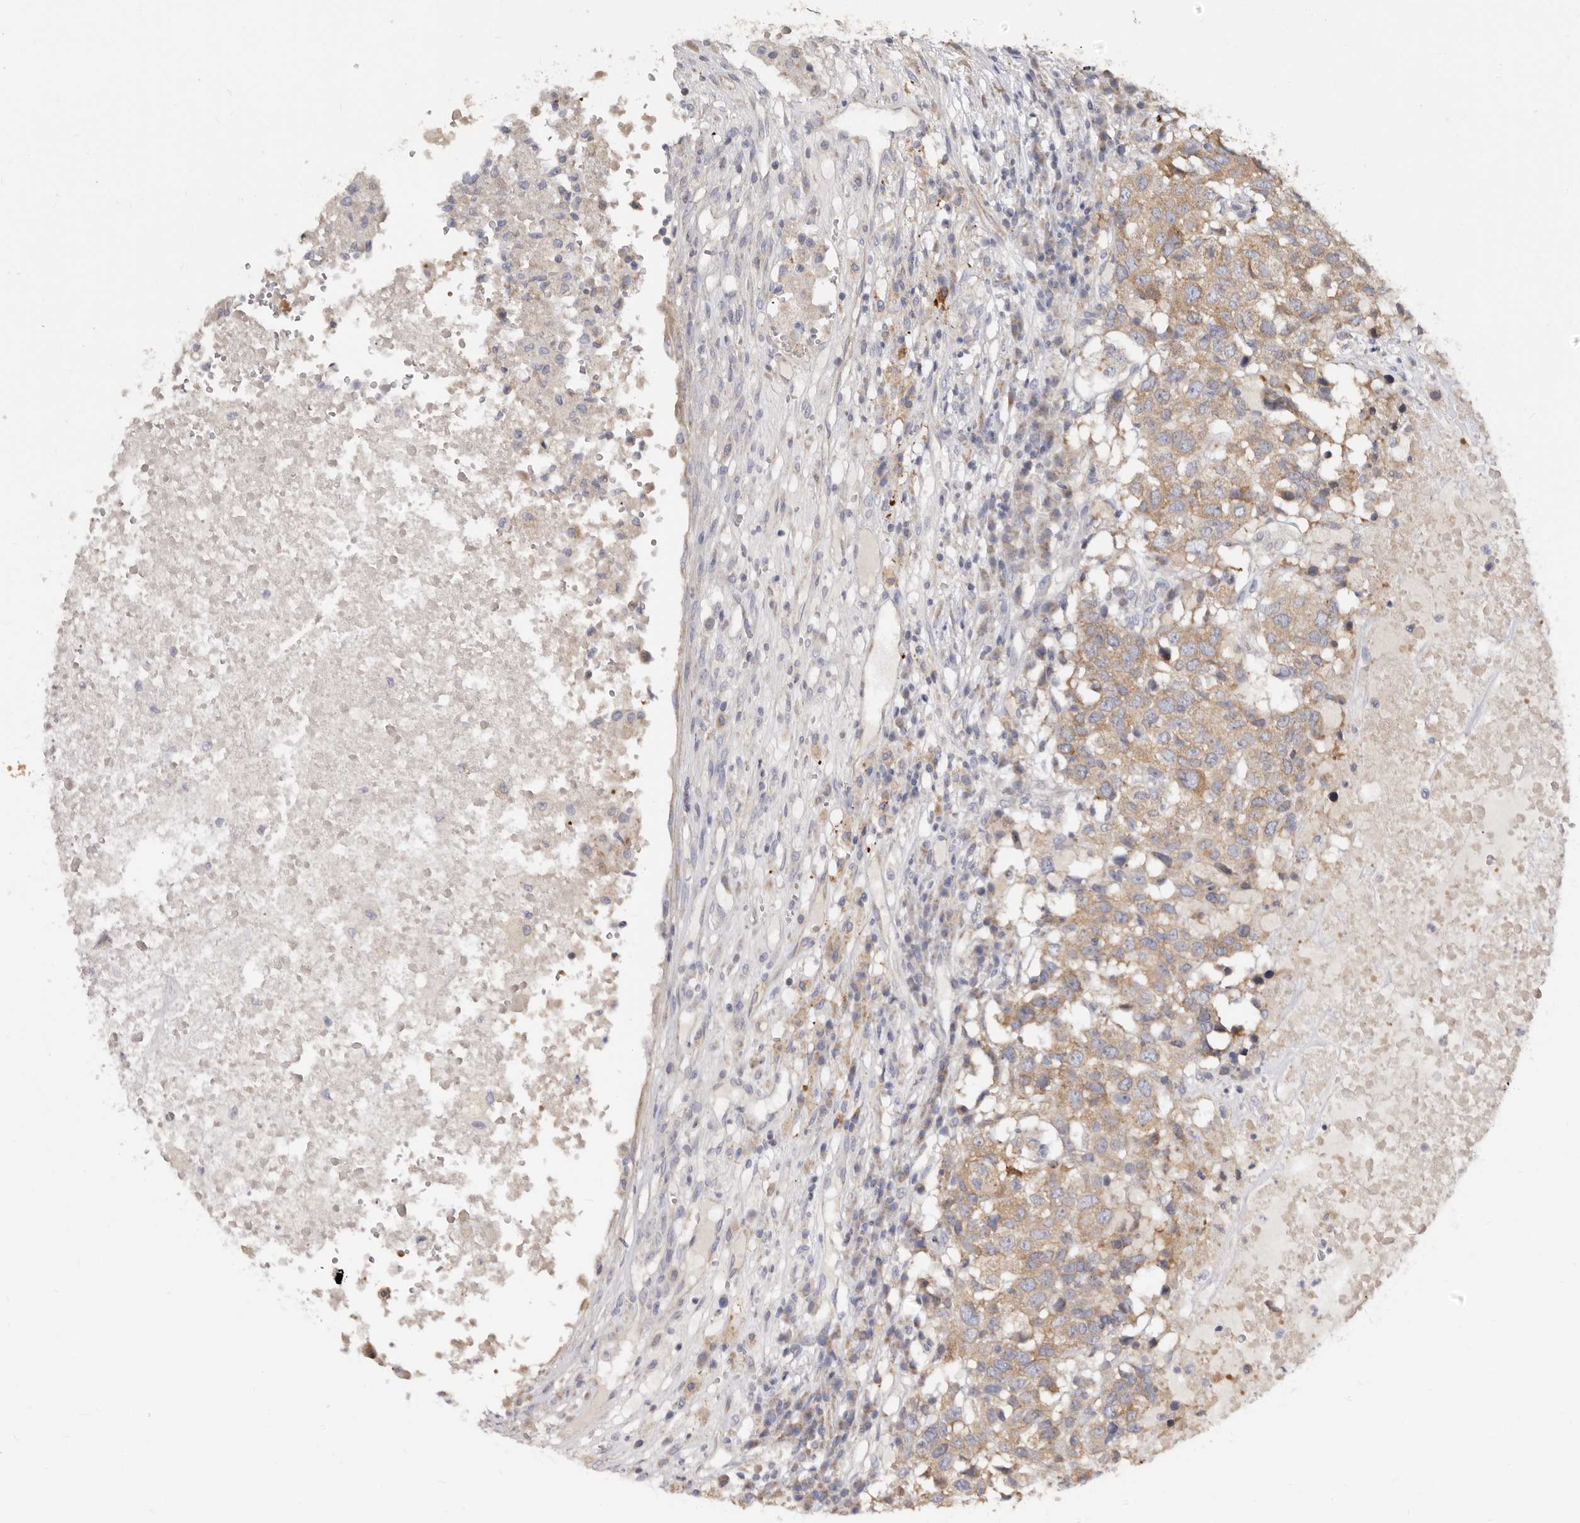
{"staining": {"intensity": "weak", "quantity": ">75%", "location": "cytoplasmic/membranous"}, "tissue": "head and neck cancer", "cell_type": "Tumor cells", "image_type": "cancer", "snomed": [{"axis": "morphology", "description": "Squamous cell carcinoma, NOS"}, {"axis": "topography", "description": "Head-Neck"}], "caption": "This photomicrograph displays IHC staining of head and neck cancer (squamous cell carcinoma), with low weak cytoplasmic/membranous expression in about >75% of tumor cells.", "gene": "BAIAP2L1", "patient": {"sex": "male", "age": 66}}